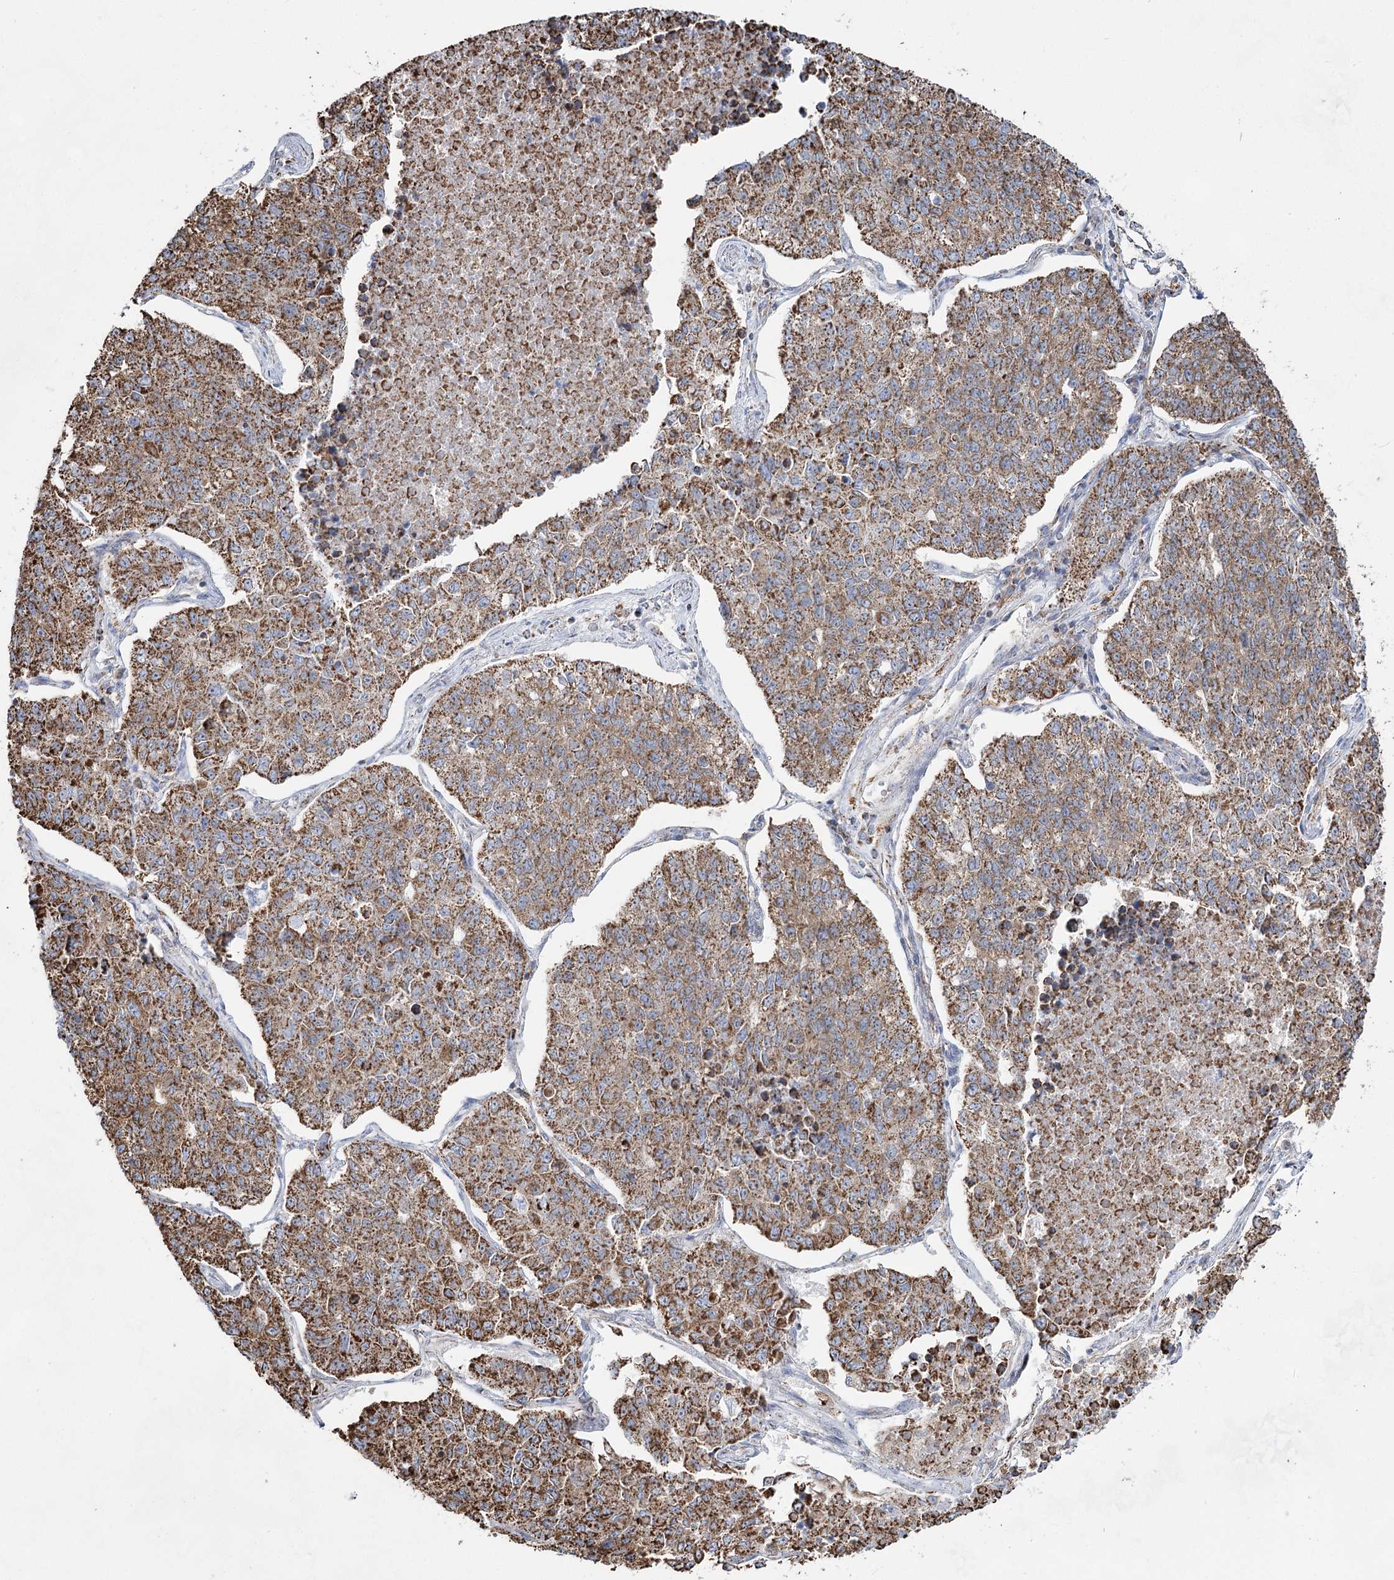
{"staining": {"intensity": "moderate", "quantity": ">75%", "location": "cytoplasmic/membranous"}, "tissue": "lung cancer", "cell_type": "Tumor cells", "image_type": "cancer", "snomed": [{"axis": "morphology", "description": "Adenocarcinoma, NOS"}, {"axis": "topography", "description": "Lung"}], "caption": "A medium amount of moderate cytoplasmic/membranous staining is present in about >75% of tumor cells in lung cancer (adenocarcinoma) tissue. The protein is shown in brown color, while the nuclei are stained blue.", "gene": "CWF19L1", "patient": {"sex": "male", "age": 49}}